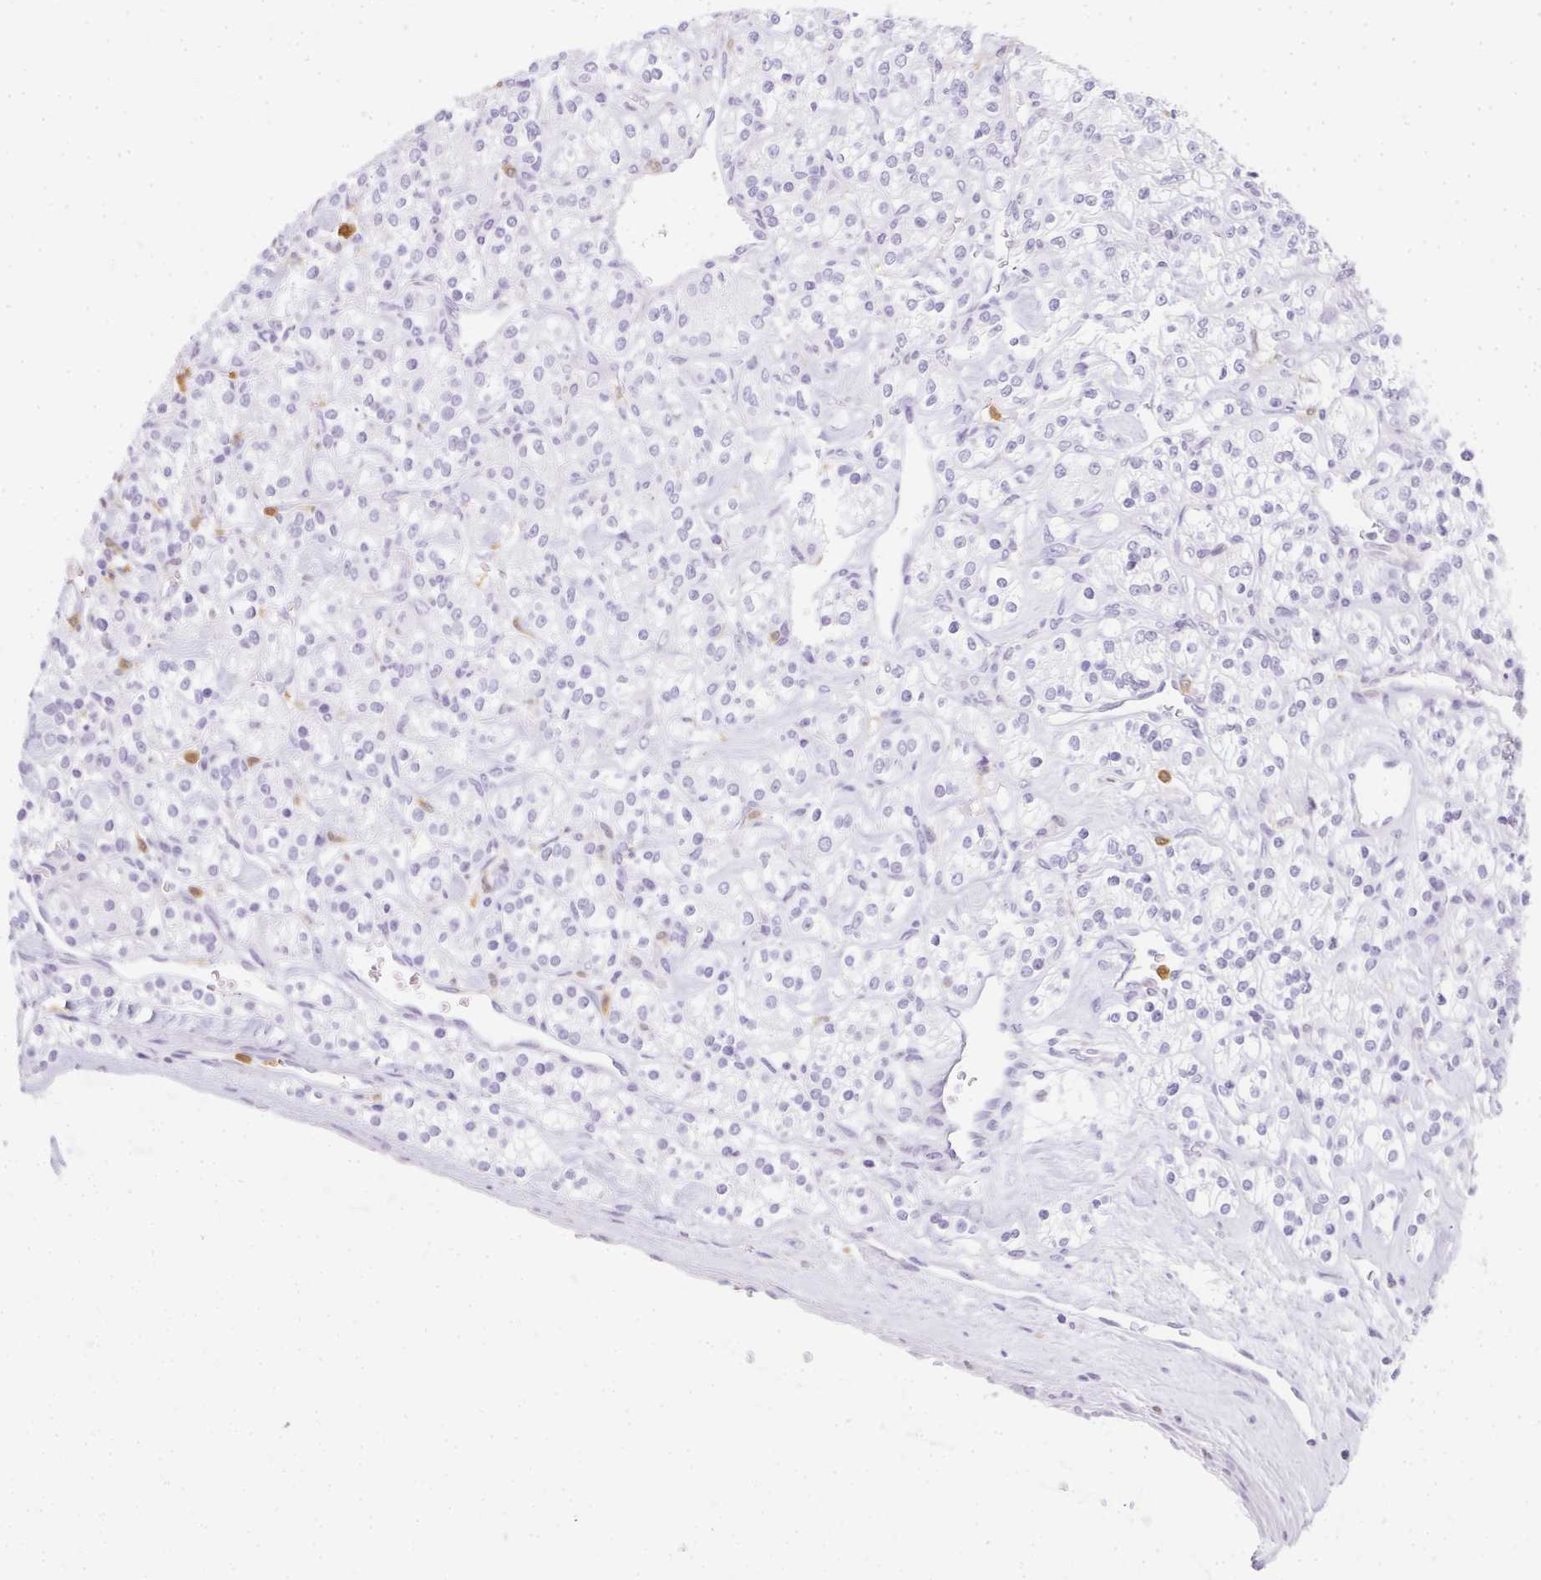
{"staining": {"intensity": "negative", "quantity": "none", "location": "none"}, "tissue": "renal cancer", "cell_type": "Tumor cells", "image_type": "cancer", "snomed": [{"axis": "morphology", "description": "Adenocarcinoma, NOS"}, {"axis": "topography", "description": "Kidney"}], "caption": "Tumor cells show no significant protein positivity in adenocarcinoma (renal). The staining was performed using DAB to visualize the protein expression in brown, while the nuclei were stained in blue with hematoxylin (Magnification: 20x).", "gene": "HK3", "patient": {"sex": "male", "age": 77}}